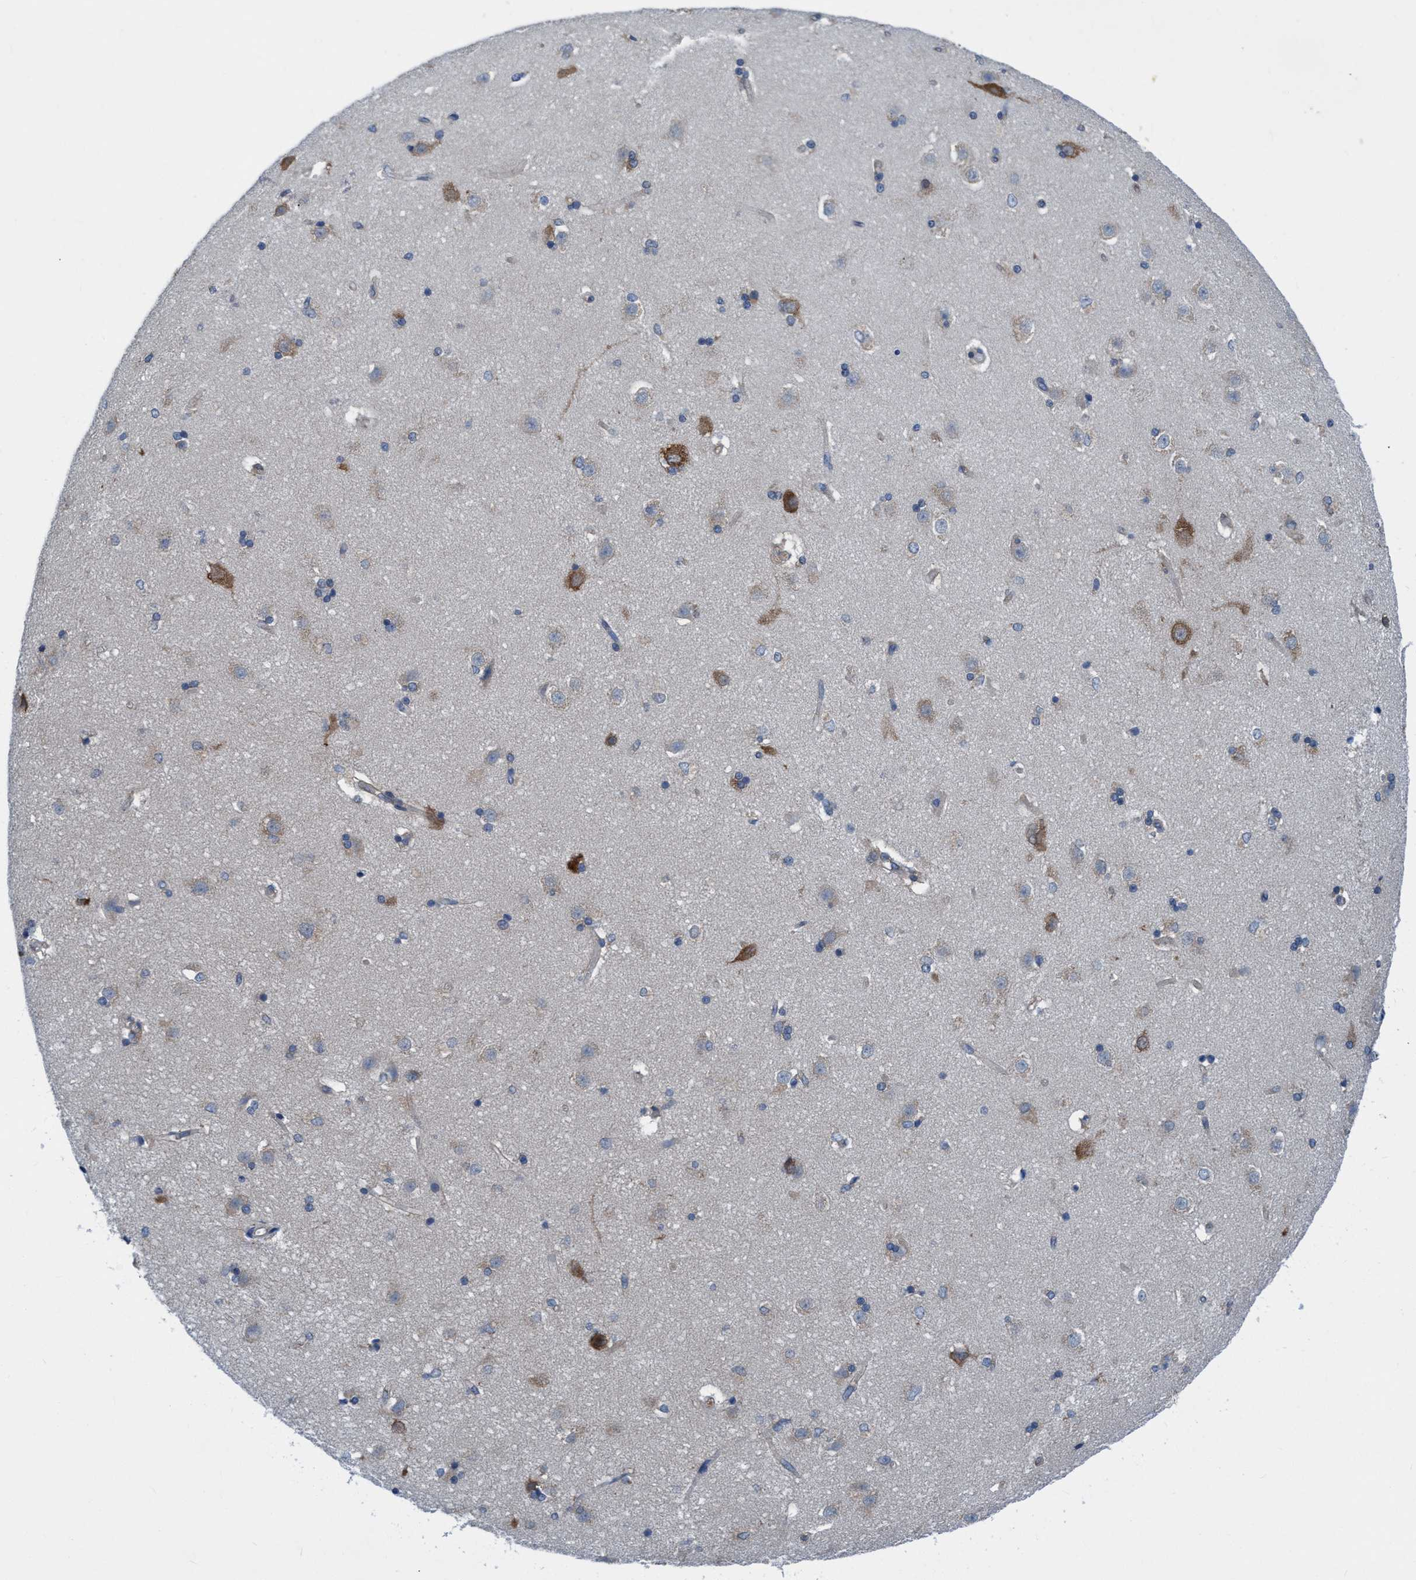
{"staining": {"intensity": "weak", "quantity": "<25%", "location": "cytoplasmic/membranous"}, "tissue": "caudate", "cell_type": "Glial cells", "image_type": "normal", "snomed": [{"axis": "morphology", "description": "Normal tissue, NOS"}, {"axis": "topography", "description": "Lateral ventricle wall"}], "caption": "Immunohistochemistry photomicrograph of benign caudate: caudate stained with DAB shows no significant protein expression in glial cells. Nuclei are stained in blue.", "gene": "NMT1", "patient": {"sex": "female", "age": 19}}